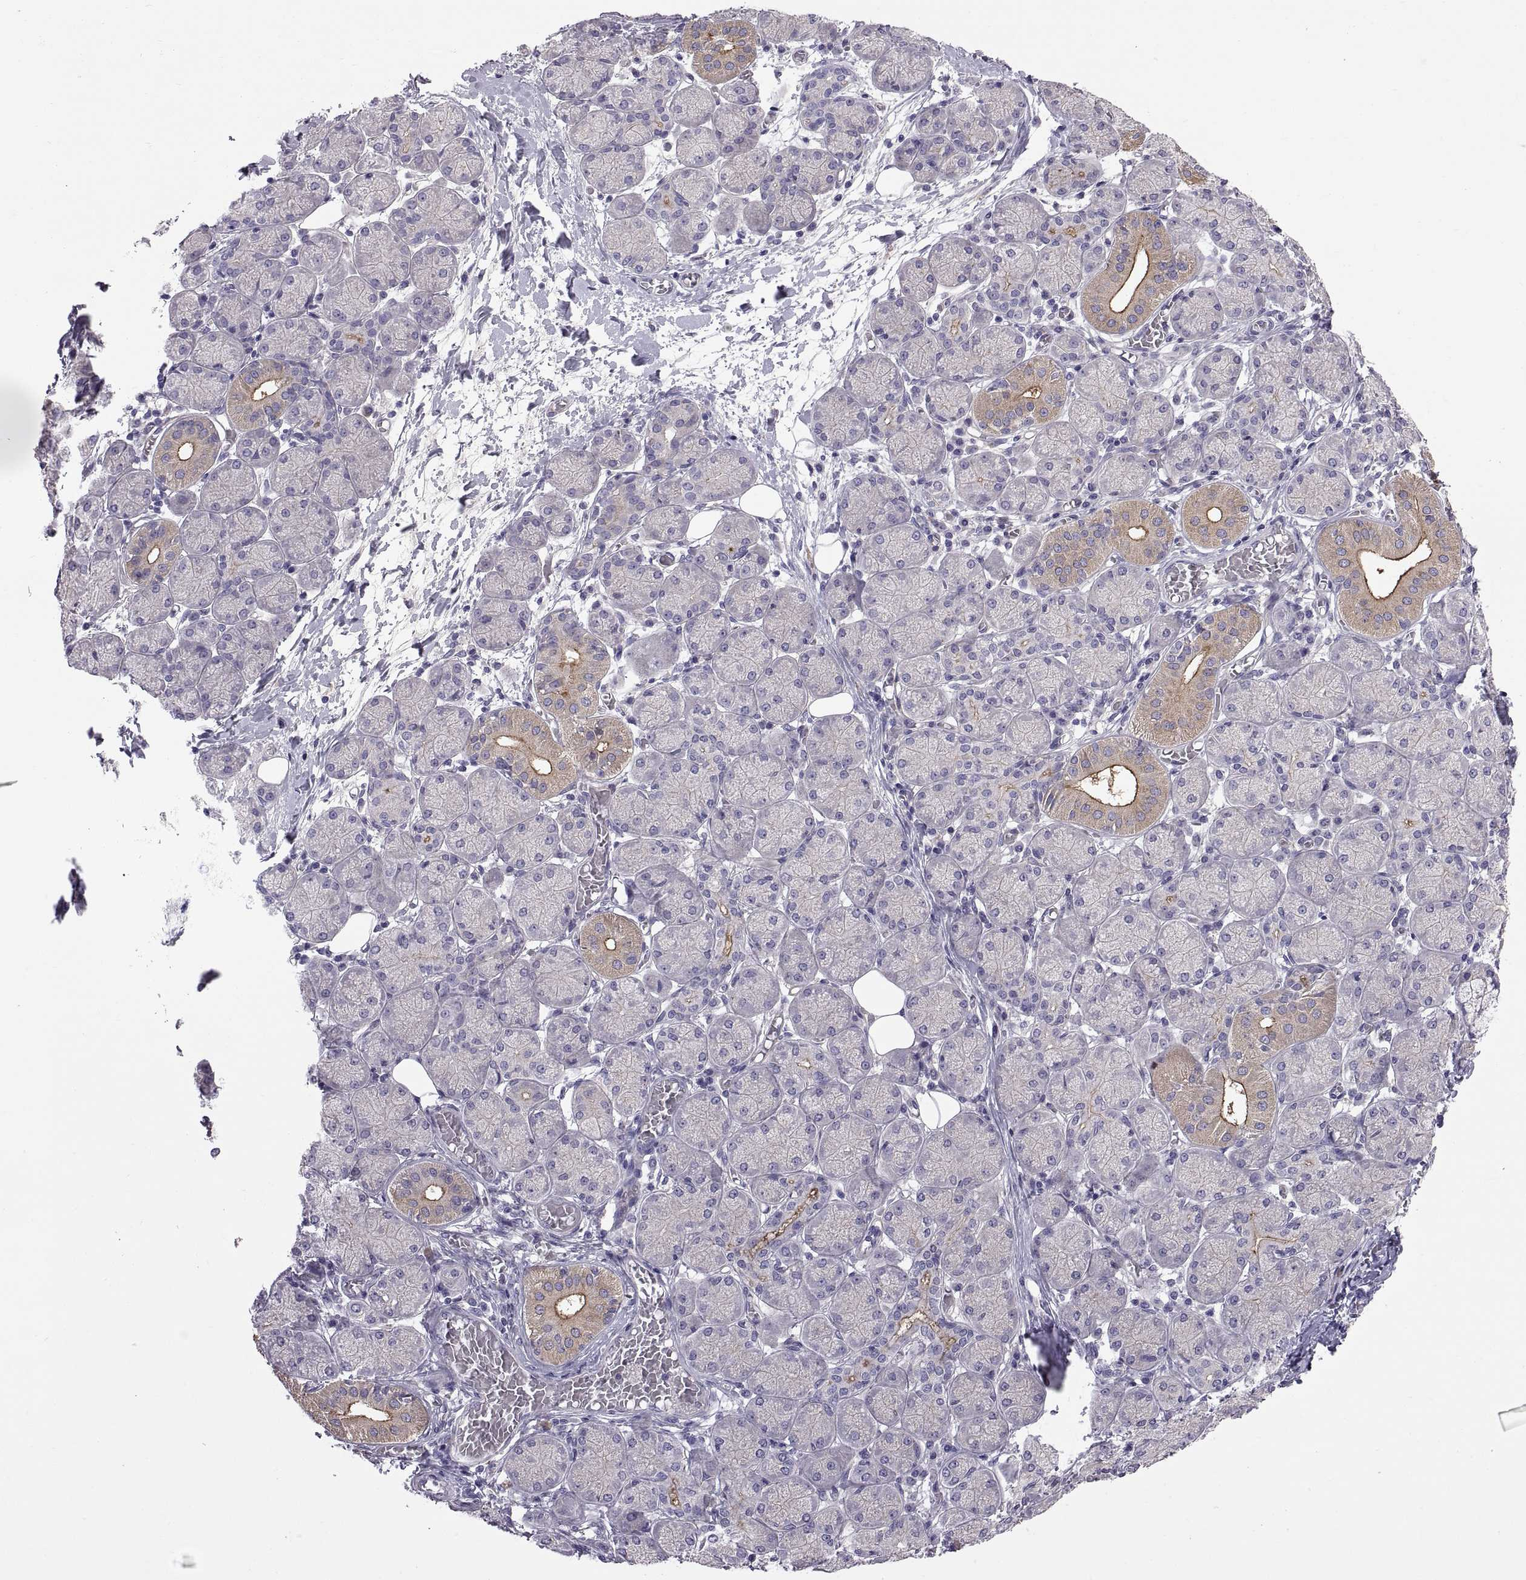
{"staining": {"intensity": "strong", "quantity": "<25%", "location": "cytoplasmic/membranous"}, "tissue": "salivary gland", "cell_type": "Glandular cells", "image_type": "normal", "snomed": [{"axis": "morphology", "description": "Normal tissue, NOS"}, {"axis": "topography", "description": "Salivary gland"}, {"axis": "topography", "description": "Peripheral nerve tissue"}], "caption": "A high-resolution histopathology image shows immunohistochemistry staining of normal salivary gland, which displays strong cytoplasmic/membranous staining in about <25% of glandular cells.", "gene": "ARSL", "patient": {"sex": "female", "age": 24}}